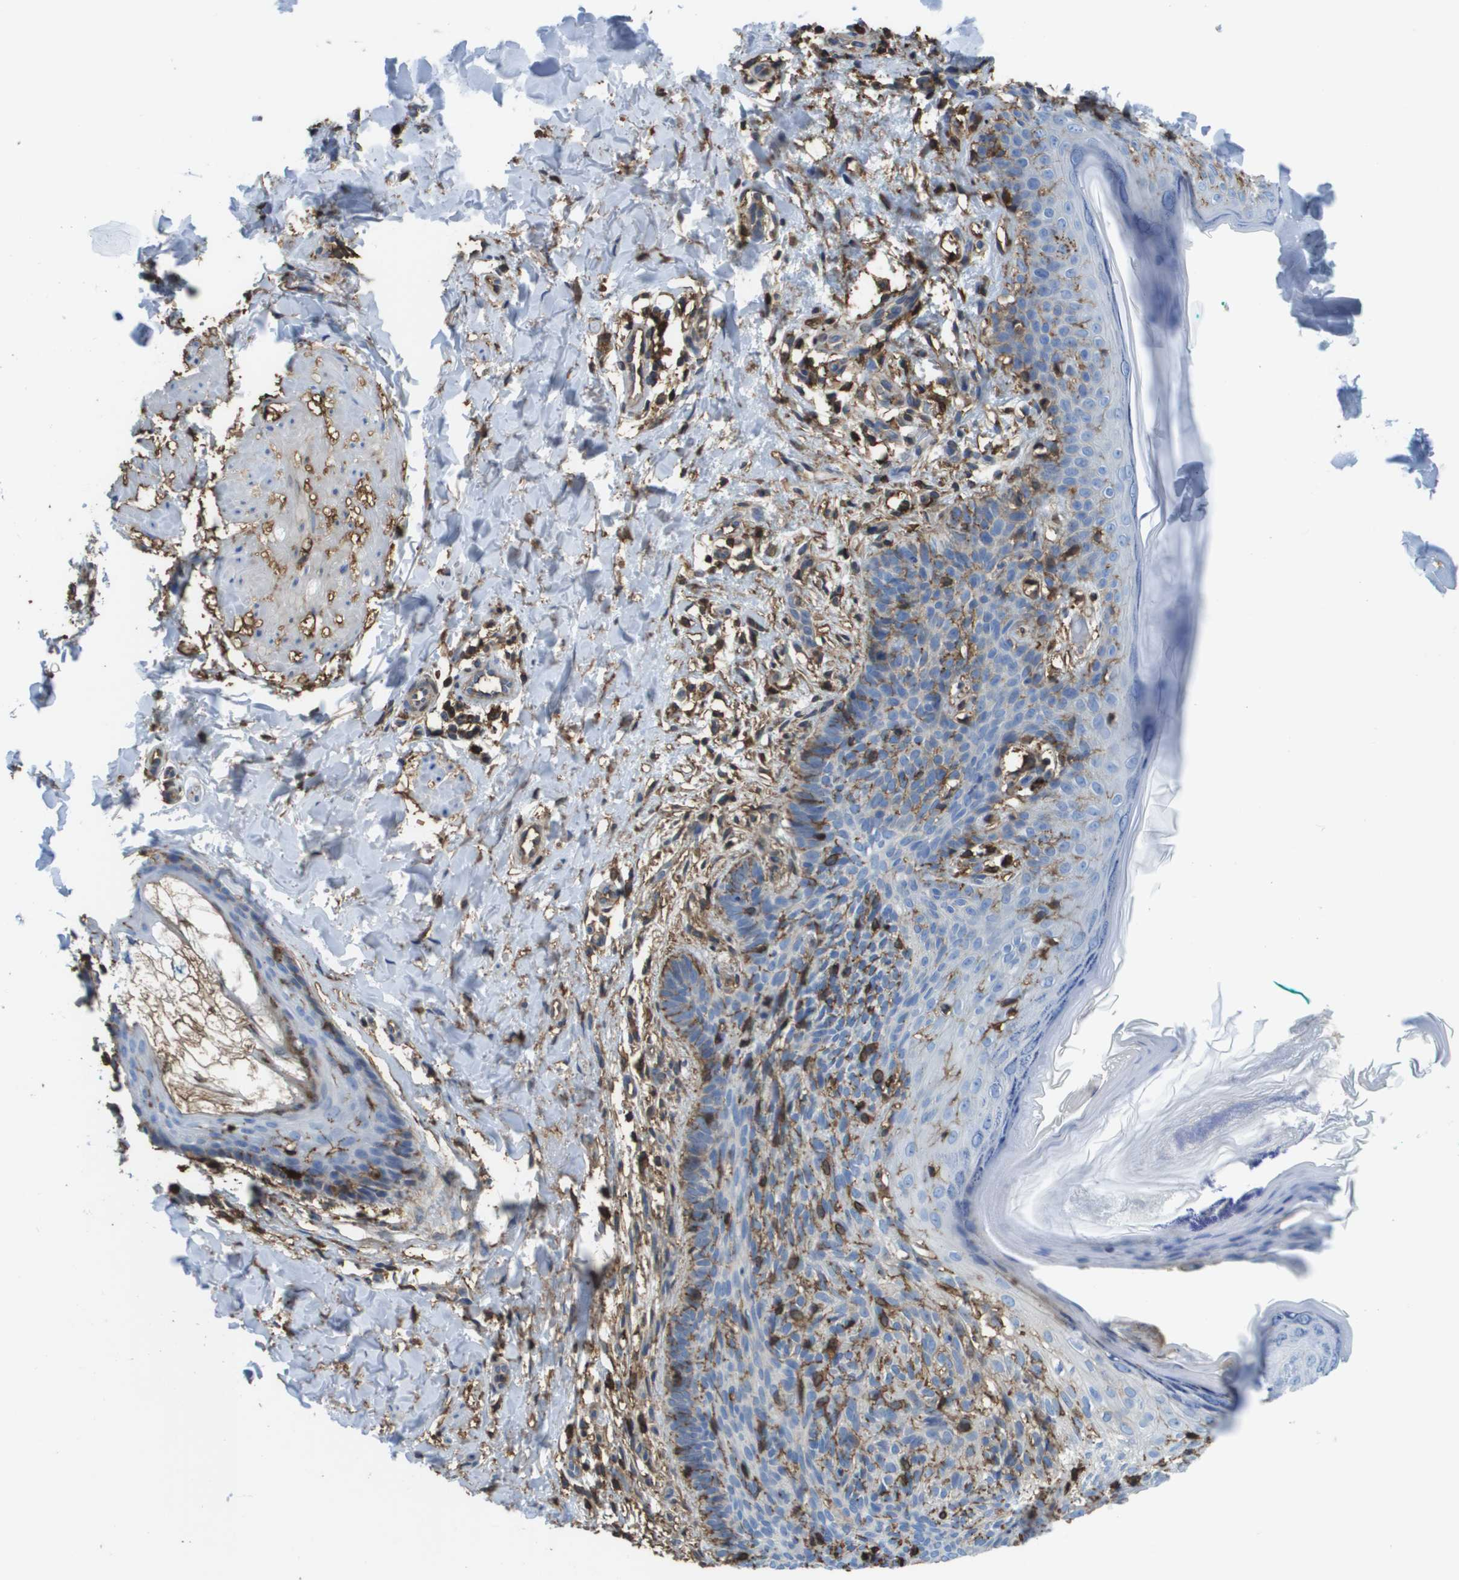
{"staining": {"intensity": "moderate", "quantity": "<25%", "location": "cytoplasmic/membranous"}, "tissue": "skin cancer", "cell_type": "Tumor cells", "image_type": "cancer", "snomed": [{"axis": "morphology", "description": "Basal cell carcinoma"}, {"axis": "topography", "description": "Skin"}], "caption": "Skin cancer (basal cell carcinoma) stained for a protein exhibits moderate cytoplasmic/membranous positivity in tumor cells.", "gene": "PASK", "patient": {"sex": "male", "age": 60}}